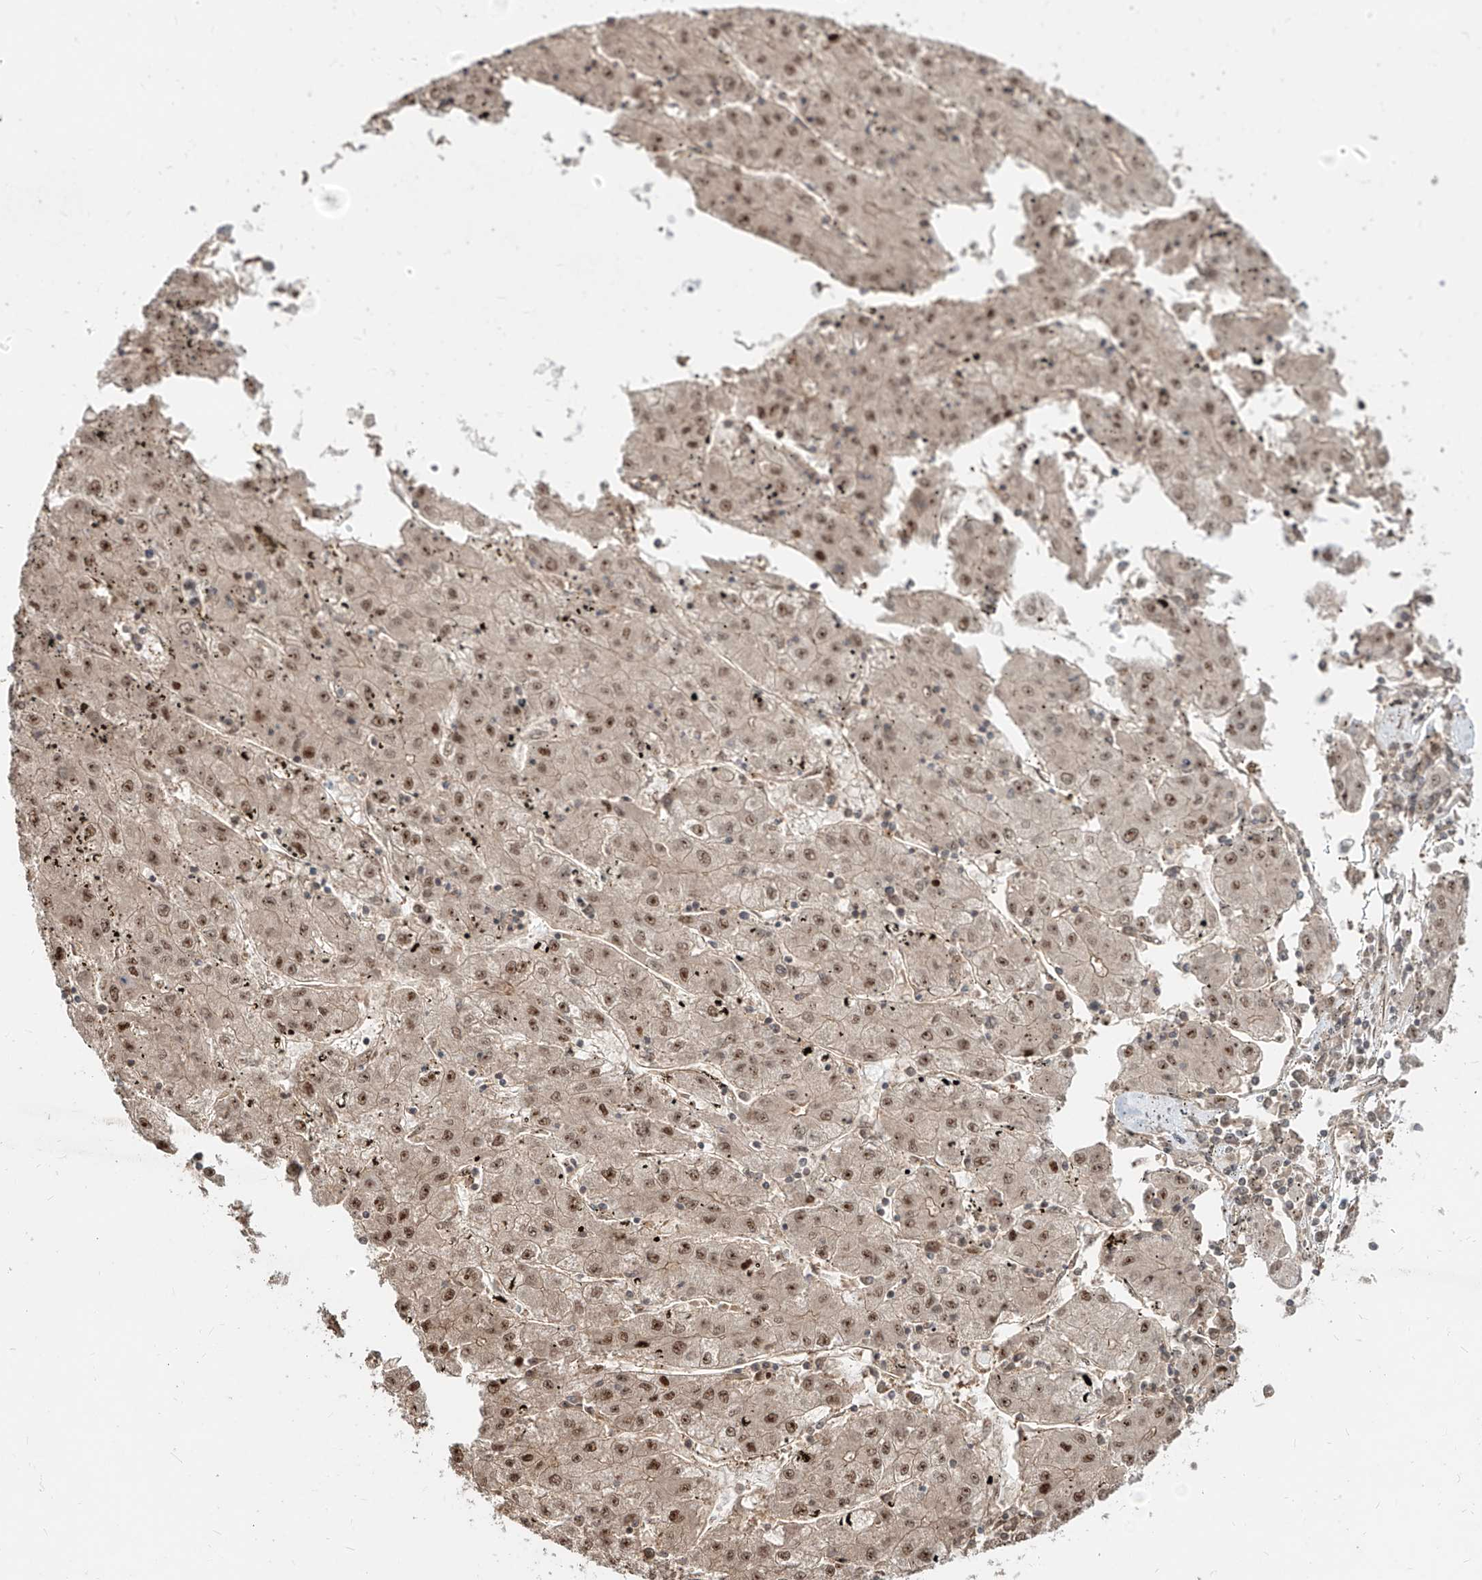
{"staining": {"intensity": "moderate", "quantity": ">75%", "location": "nuclear"}, "tissue": "liver cancer", "cell_type": "Tumor cells", "image_type": "cancer", "snomed": [{"axis": "morphology", "description": "Carcinoma, Hepatocellular, NOS"}, {"axis": "topography", "description": "Liver"}], "caption": "Brown immunohistochemical staining in liver hepatocellular carcinoma demonstrates moderate nuclear staining in about >75% of tumor cells.", "gene": "ZNF710", "patient": {"sex": "male", "age": 72}}